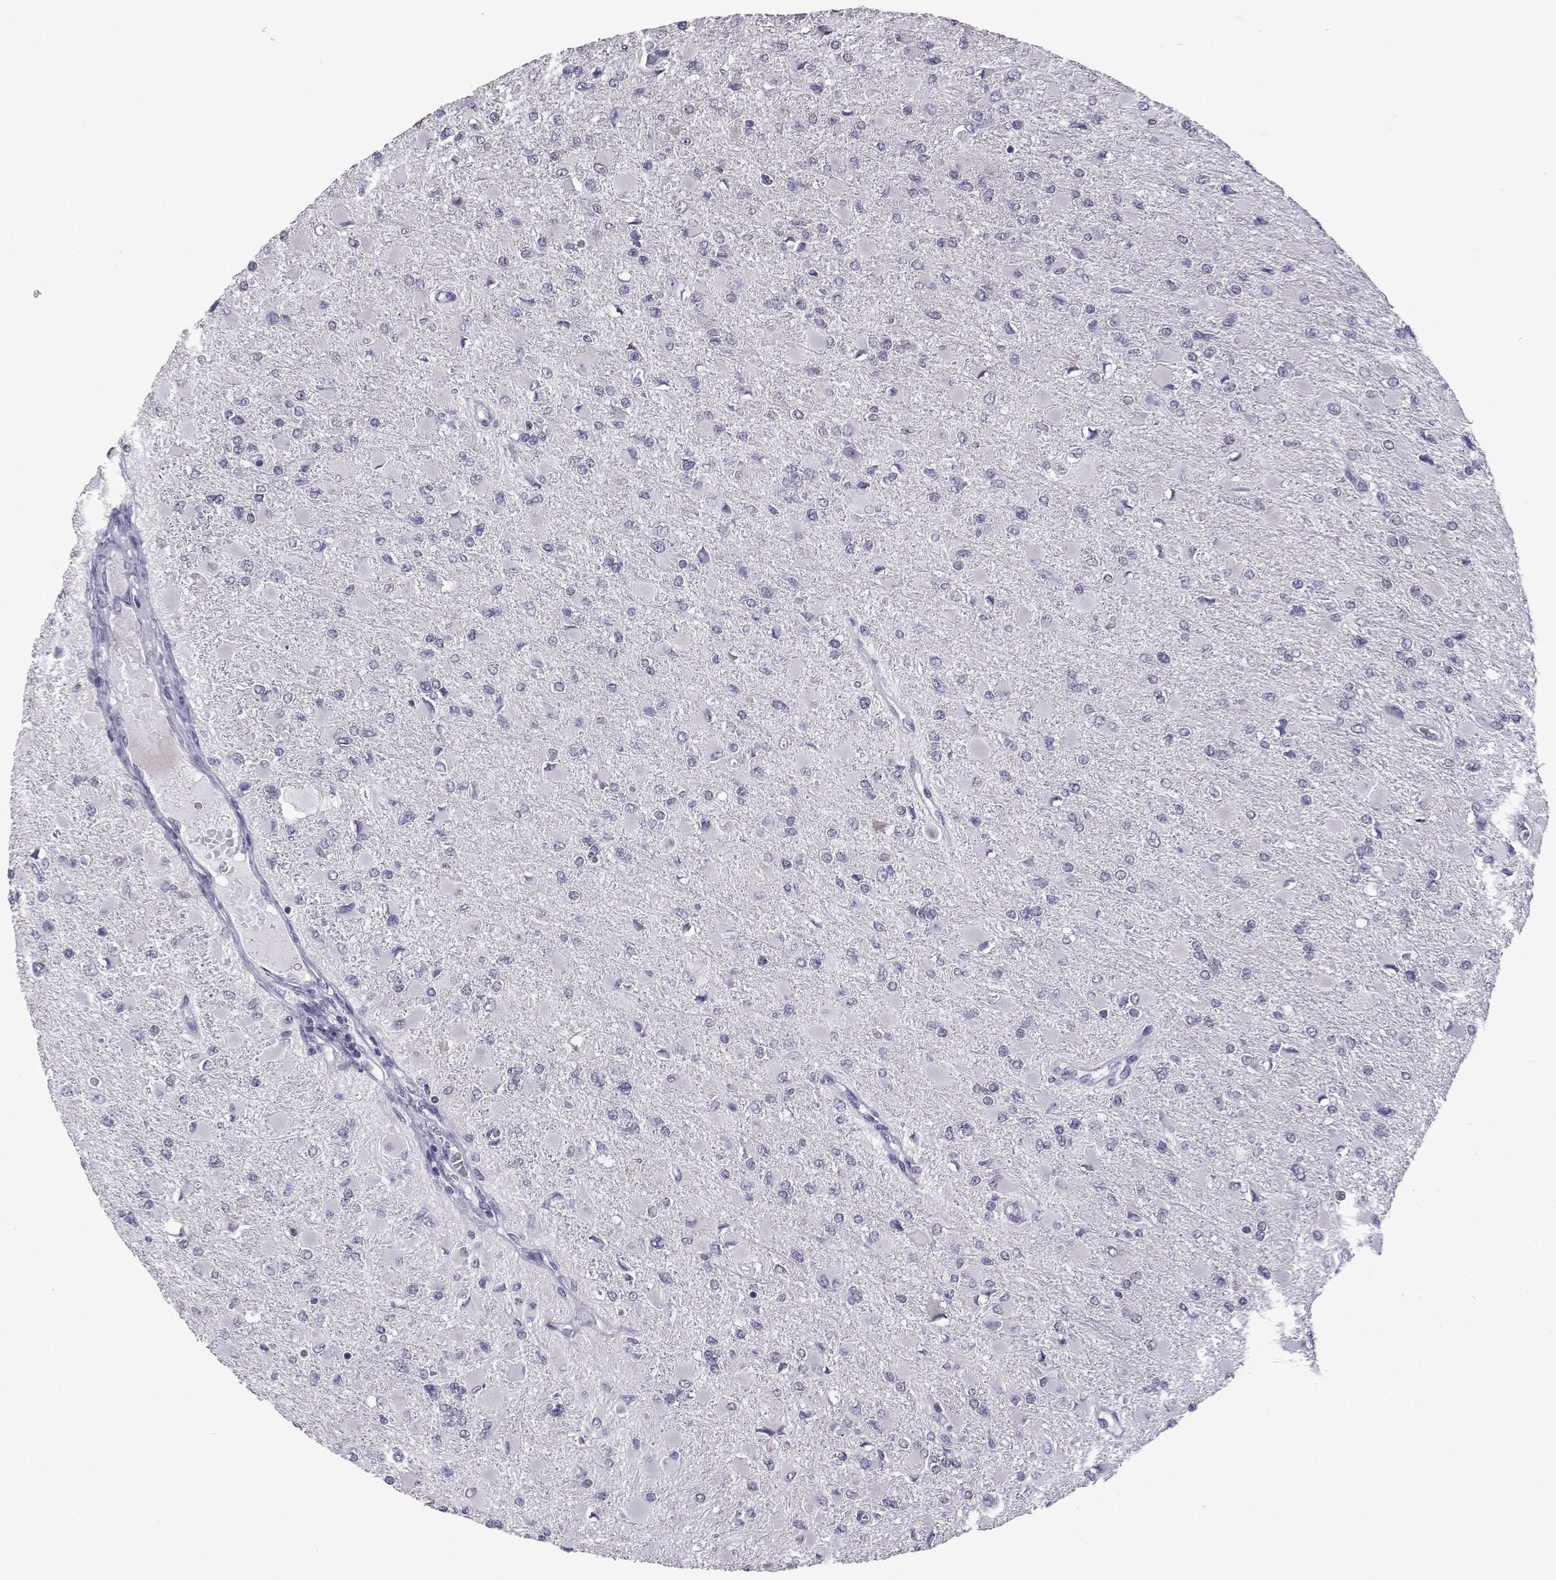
{"staining": {"intensity": "negative", "quantity": "none", "location": "none"}, "tissue": "glioma", "cell_type": "Tumor cells", "image_type": "cancer", "snomed": [{"axis": "morphology", "description": "Glioma, malignant, High grade"}, {"axis": "topography", "description": "Cerebral cortex"}], "caption": "Histopathology image shows no protein staining in tumor cells of high-grade glioma (malignant) tissue.", "gene": "CFAP70", "patient": {"sex": "female", "age": 36}}